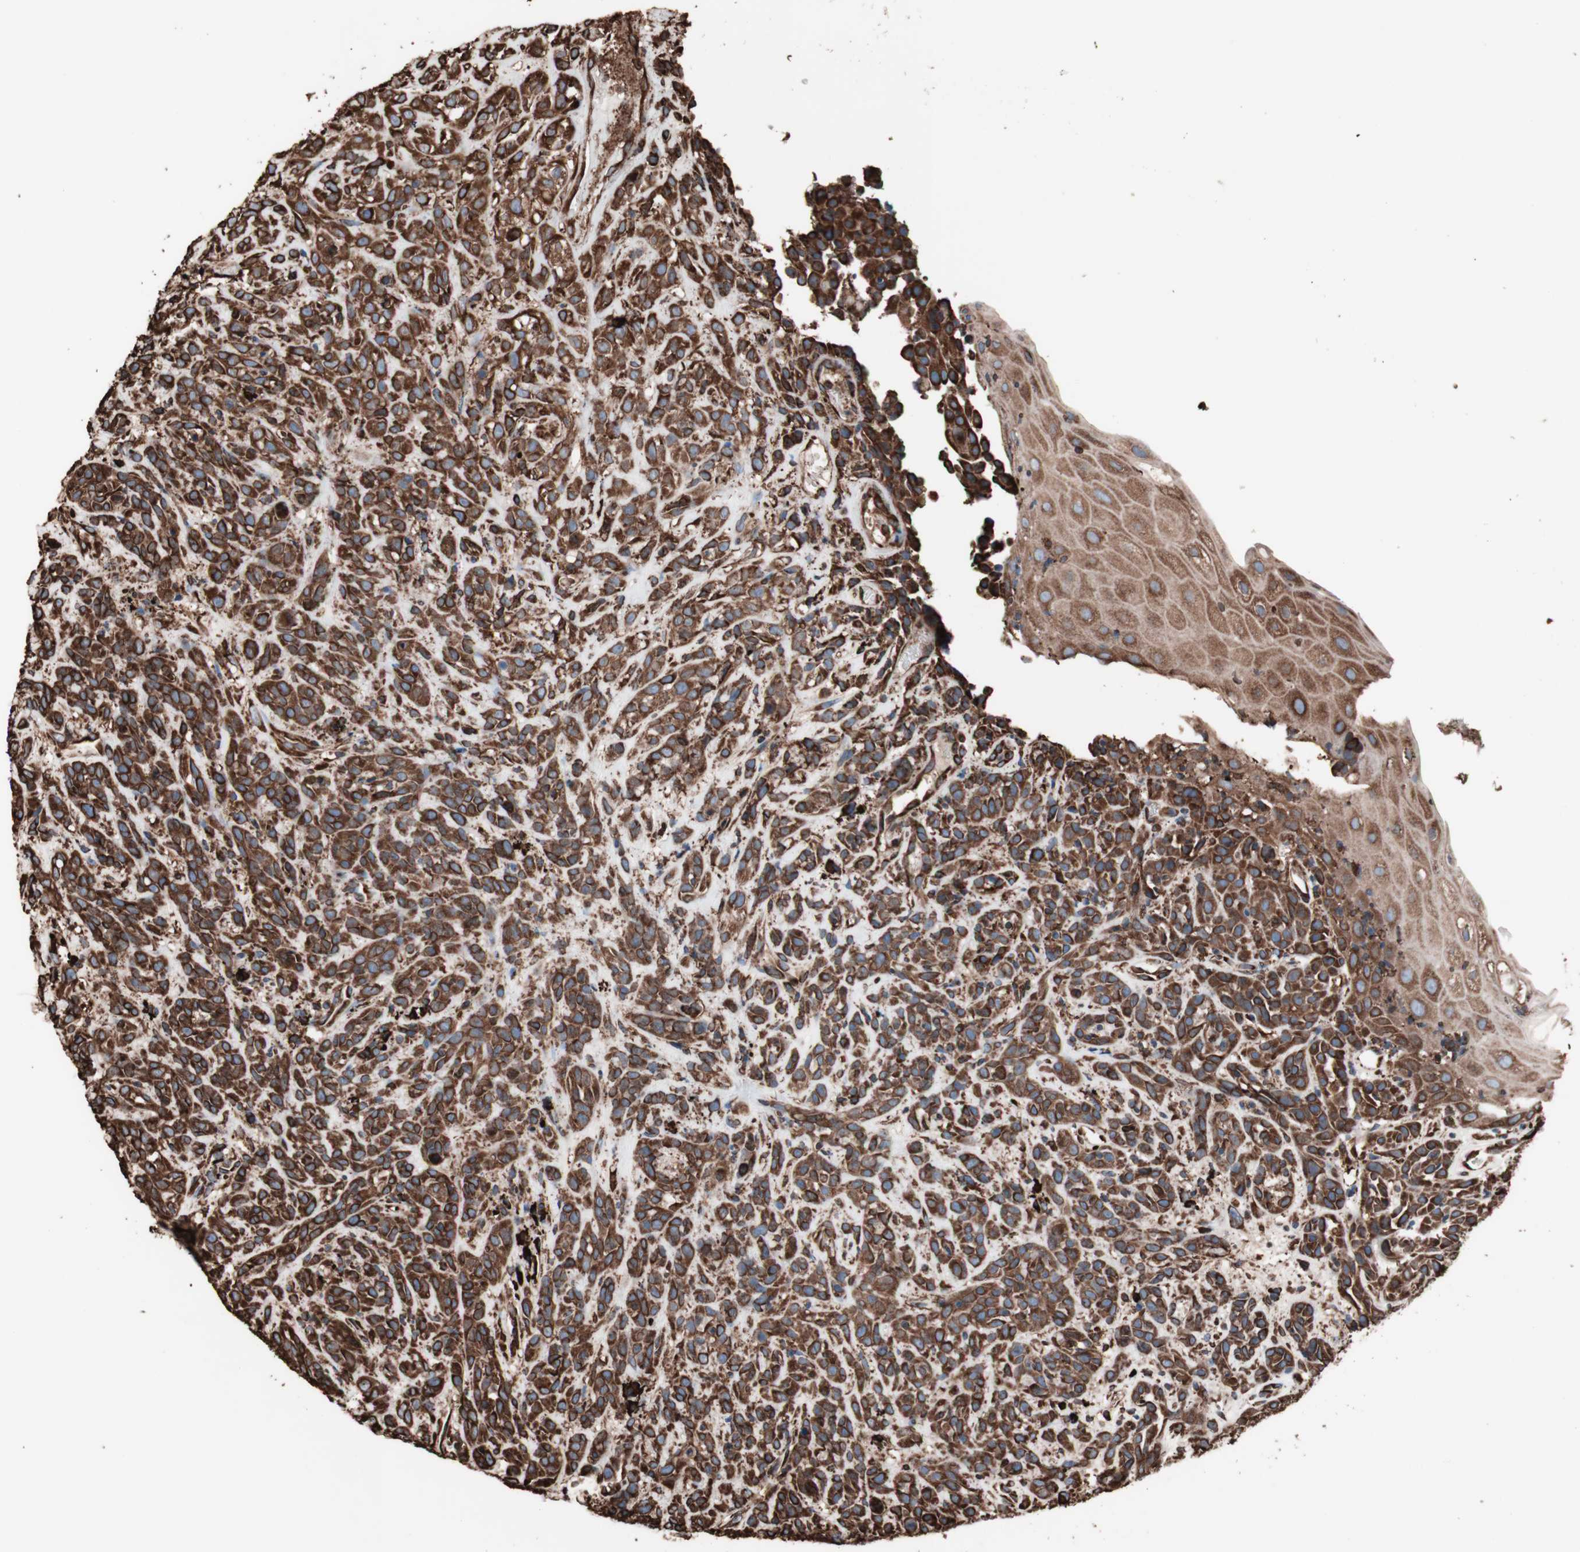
{"staining": {"intensity": "strong", "quantity": ">75%", "location": "cytoplasmic/membranous"}, "tissue": "head and neck cancer", "cell_type": "Tumor cells", "image_type": "cancer", "snomed": [{"axis": "morphology", "description": "Normal tissue, NOS"}, {"axis": "morphology", "description": "Squamous cell carcinoma, NOS"}, {"axis": "topography", "description": "Cartilage tissue"}, {"axis": "topography", "description": "Head-Neck"}], "caption": "Head and neck squamous cell carcinoma stained with a brown dye reveals strong cytoplasmic/membranous positive positivity in about >75% of tumor cells.", "gene": "HSP90B1", "patient": {"sex": "male", "age": 62}}